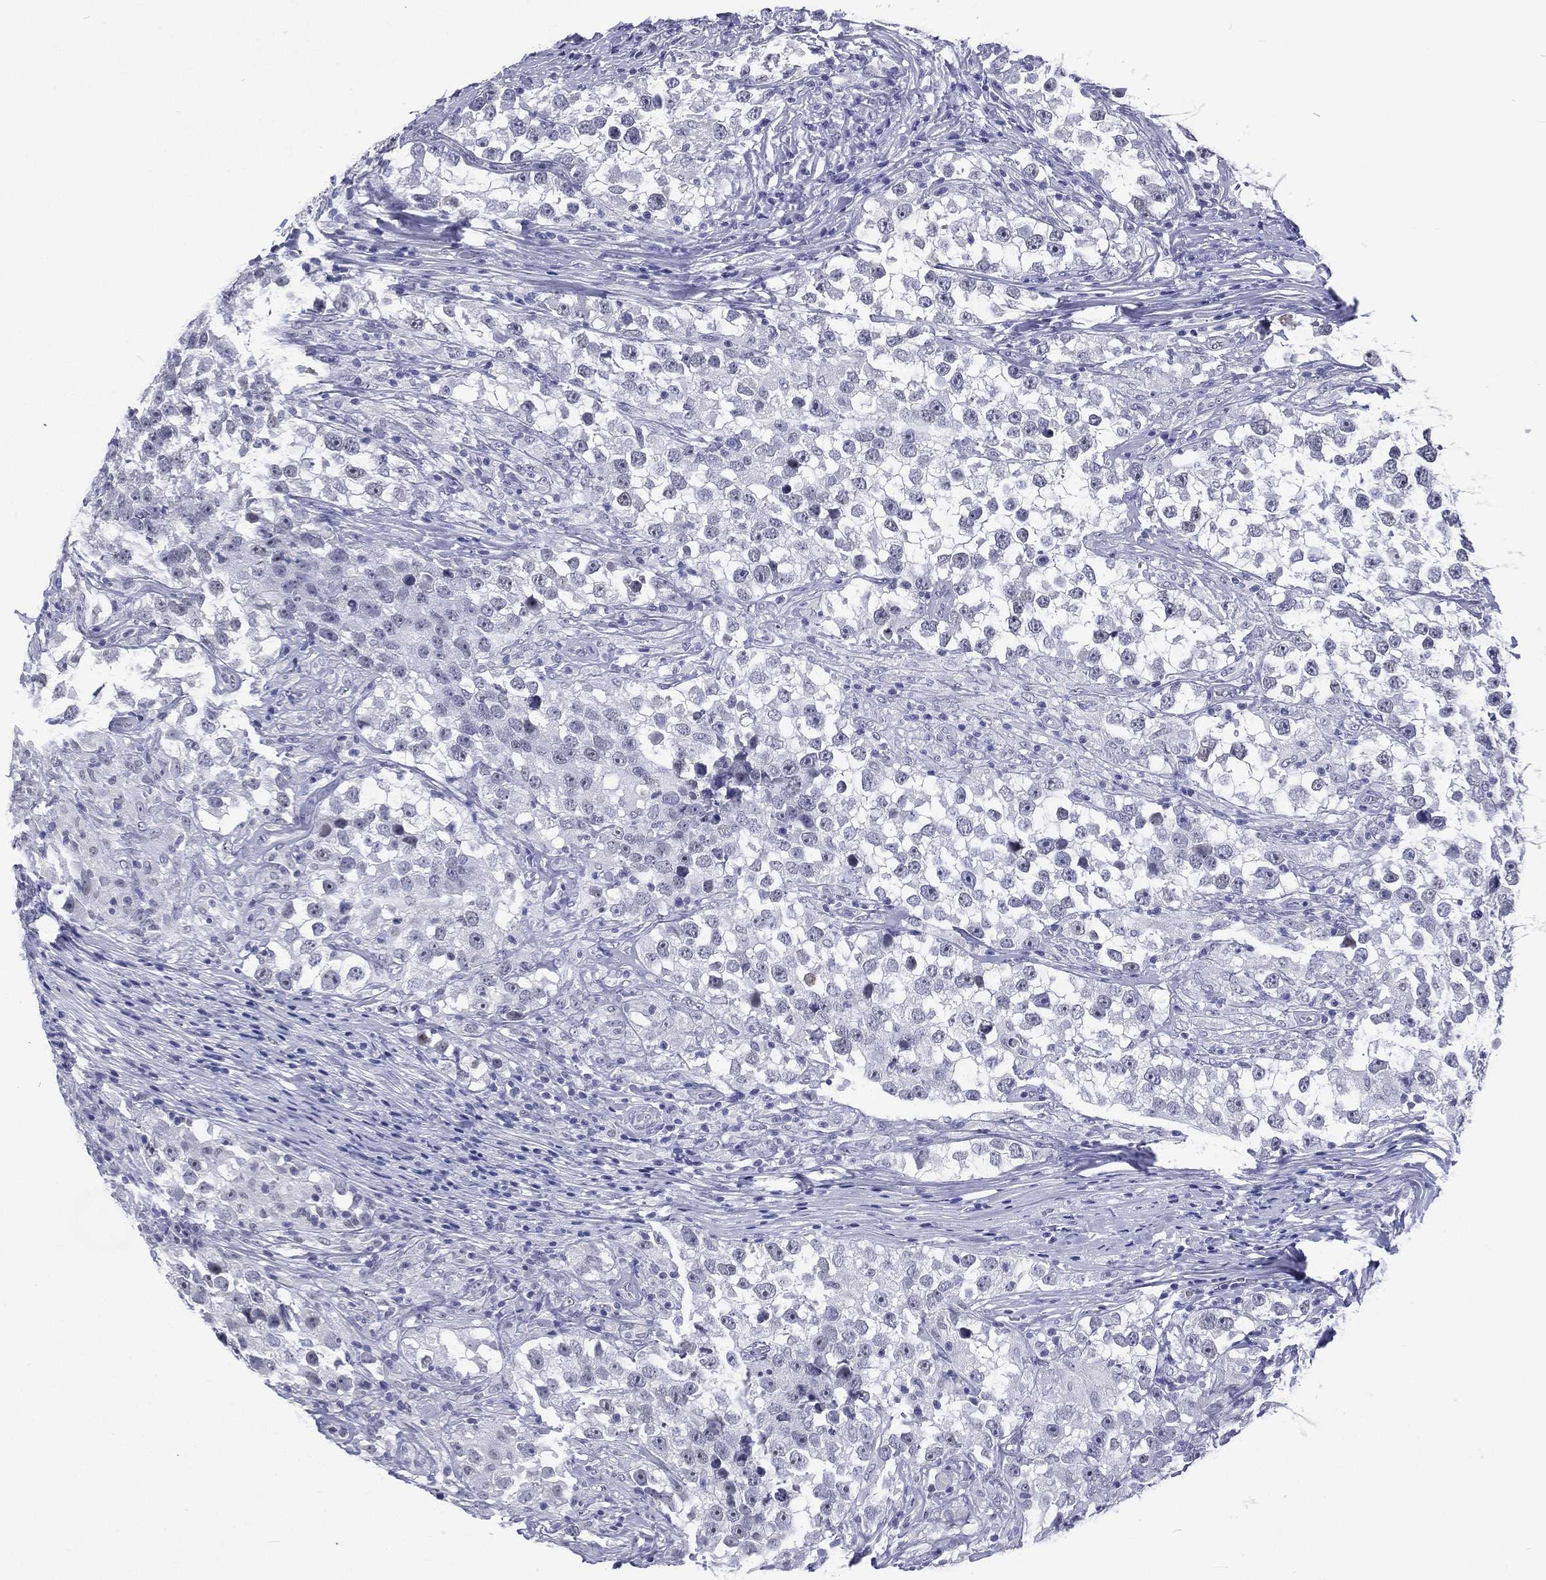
{"staining": {"intensity": "negative", "quantity": "none", "location": "none"}, "tissue": "testis cancer", "cell_type": "Tumor cells", "image_type": "cancer", "snomed": [{"axis": "morphology", "description": "Seminoma, NOS"}, {"axis": "topography", "description": "Testis"}], "caption": "Image shows no significant protein staining in tumor cells of testis cancer.", "gene": "SSX1", "patient": {"sex": "male", "age": 46}}